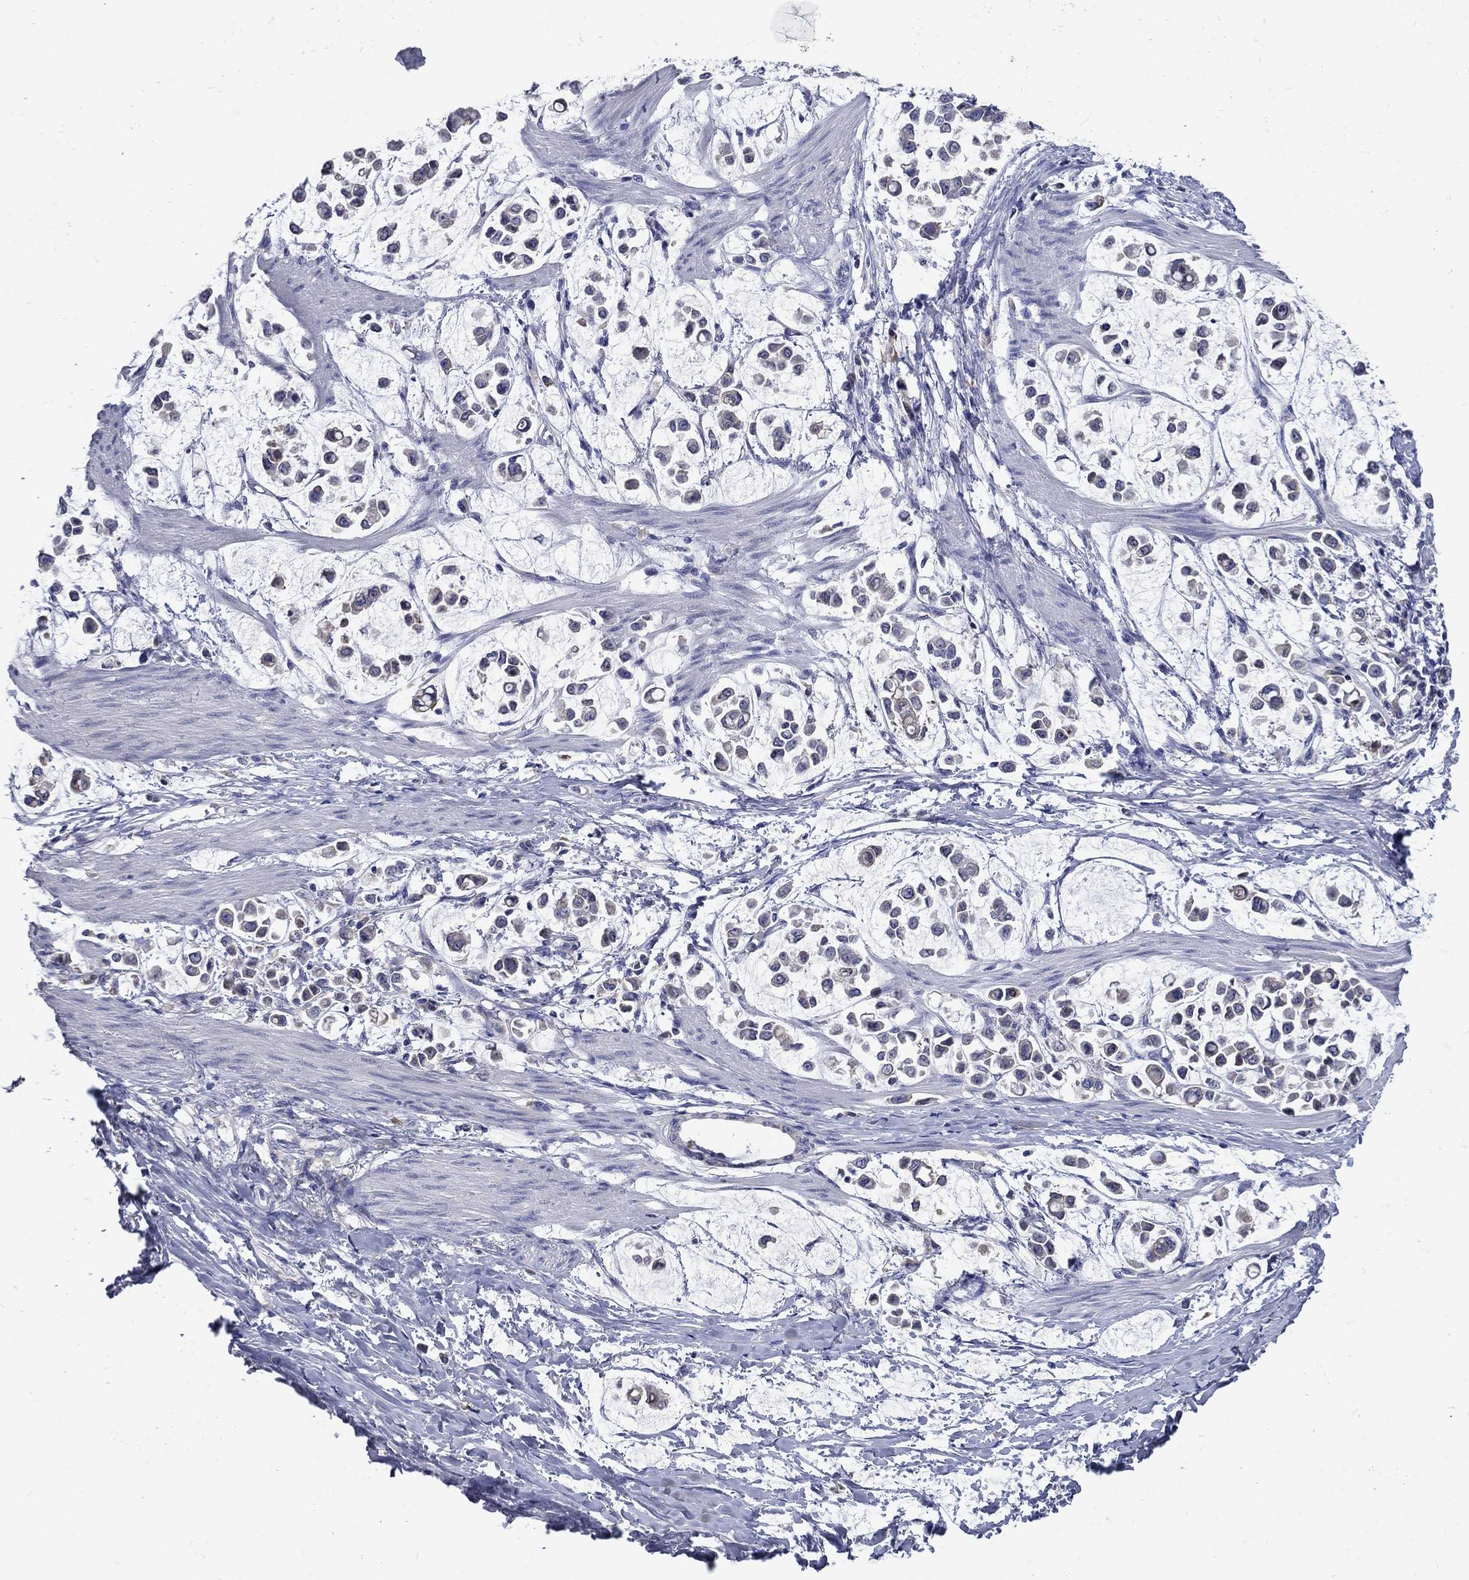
{"staining": {"intensity": "negative", "quantity": "none", "location": "none"}, "tissue": "stomach cancer", "cell_type": "Tumor cells", "image_type": "cancer", "snomed": [{"axis": "morphology", "description": "Adenocarcinoma, NOS"}, {"axis": "topography", "description": "Stomach"}], "caption": "There is no significant positivity in tumor cells of adenocarcinoma (stomach).", "gene": "SULT2B1", "patient": {"sex": "male", "age": 82}}